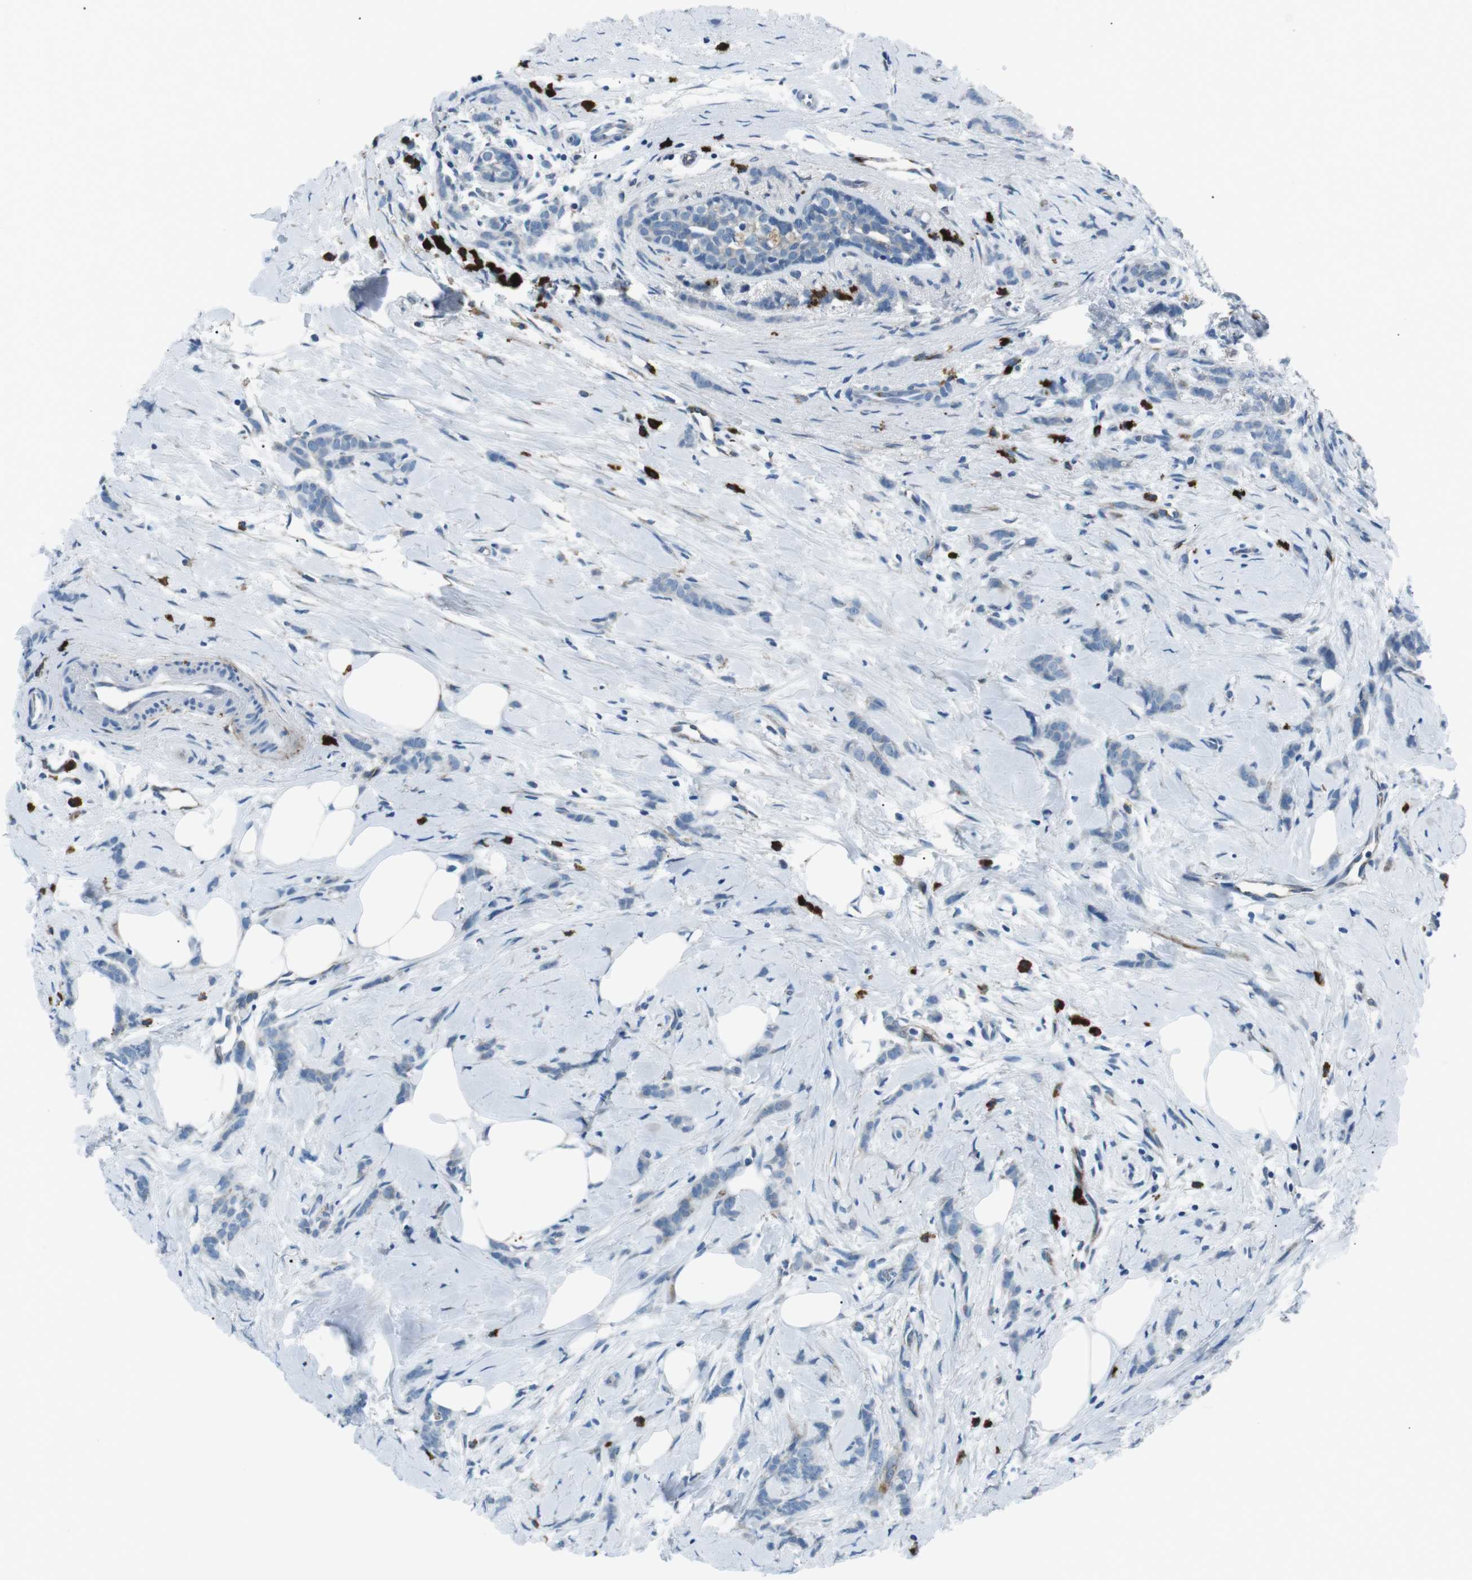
{"staining": {"intensity": "negative", "quantity": "none", "location": "none"}, "tissue": "breast cancer", "cell_type": "Tumor cells", "image_type": "cancer", "snomed": [{"axis": "morphology", "description": "Lobular carcinoma, in situ"}, {"axis": "morphology", "description": "Lobular carcinoma"}, {"axis": "topography", "description": "Breast"}], "caption": "The IHC image has no significant positivity in tumor cells of lobular carcinoma in situ (breast) tissue.", "gene": "CSF2RA", "patient": {"sex": "female", "age": 41}}